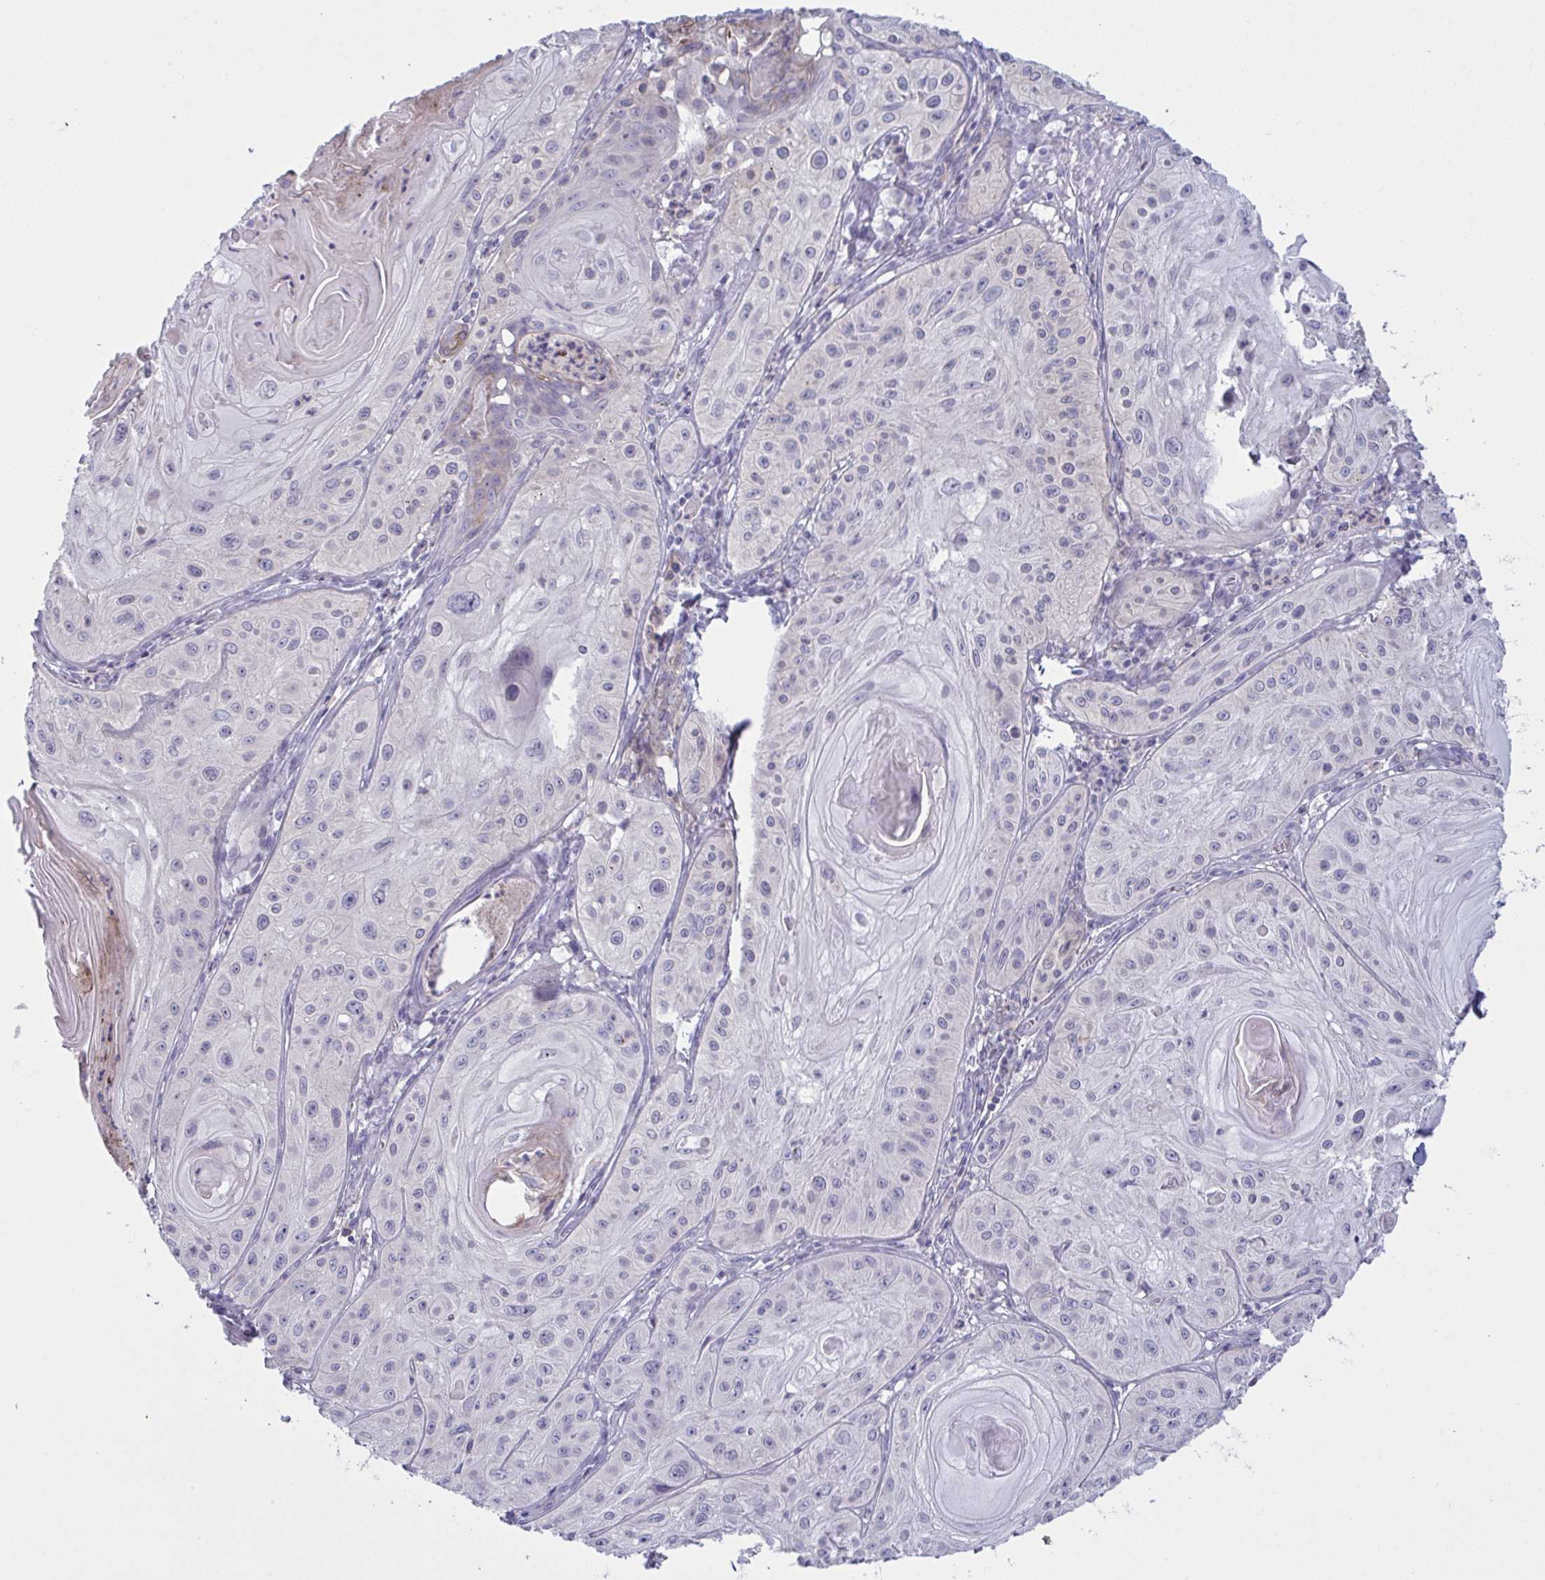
{"staining": {"intensity": "negative", "quantity": "none", "location": "none"}, "tissue": "skin cancer", "cell_type": "Tumor cells", "image_type": "cancer", "snomed": [{"axis": "morphology", "description": "Squamous cell carcinoma, NOS"}, {"axis": "topography", "description": "Skin"}], "caption": "An IHC photomicrograph of squamous cell carcinoma (skin) is shown. There is no staining in tumor cells of squamous cell carcinoma (skin). (DAB (3,3'-diaminobenzidine) immunohistochemistry visualized using brightfield microscopy, high magnification).", "gene": "TENT5D", "patient": {"sex": "male", "age": 85}}